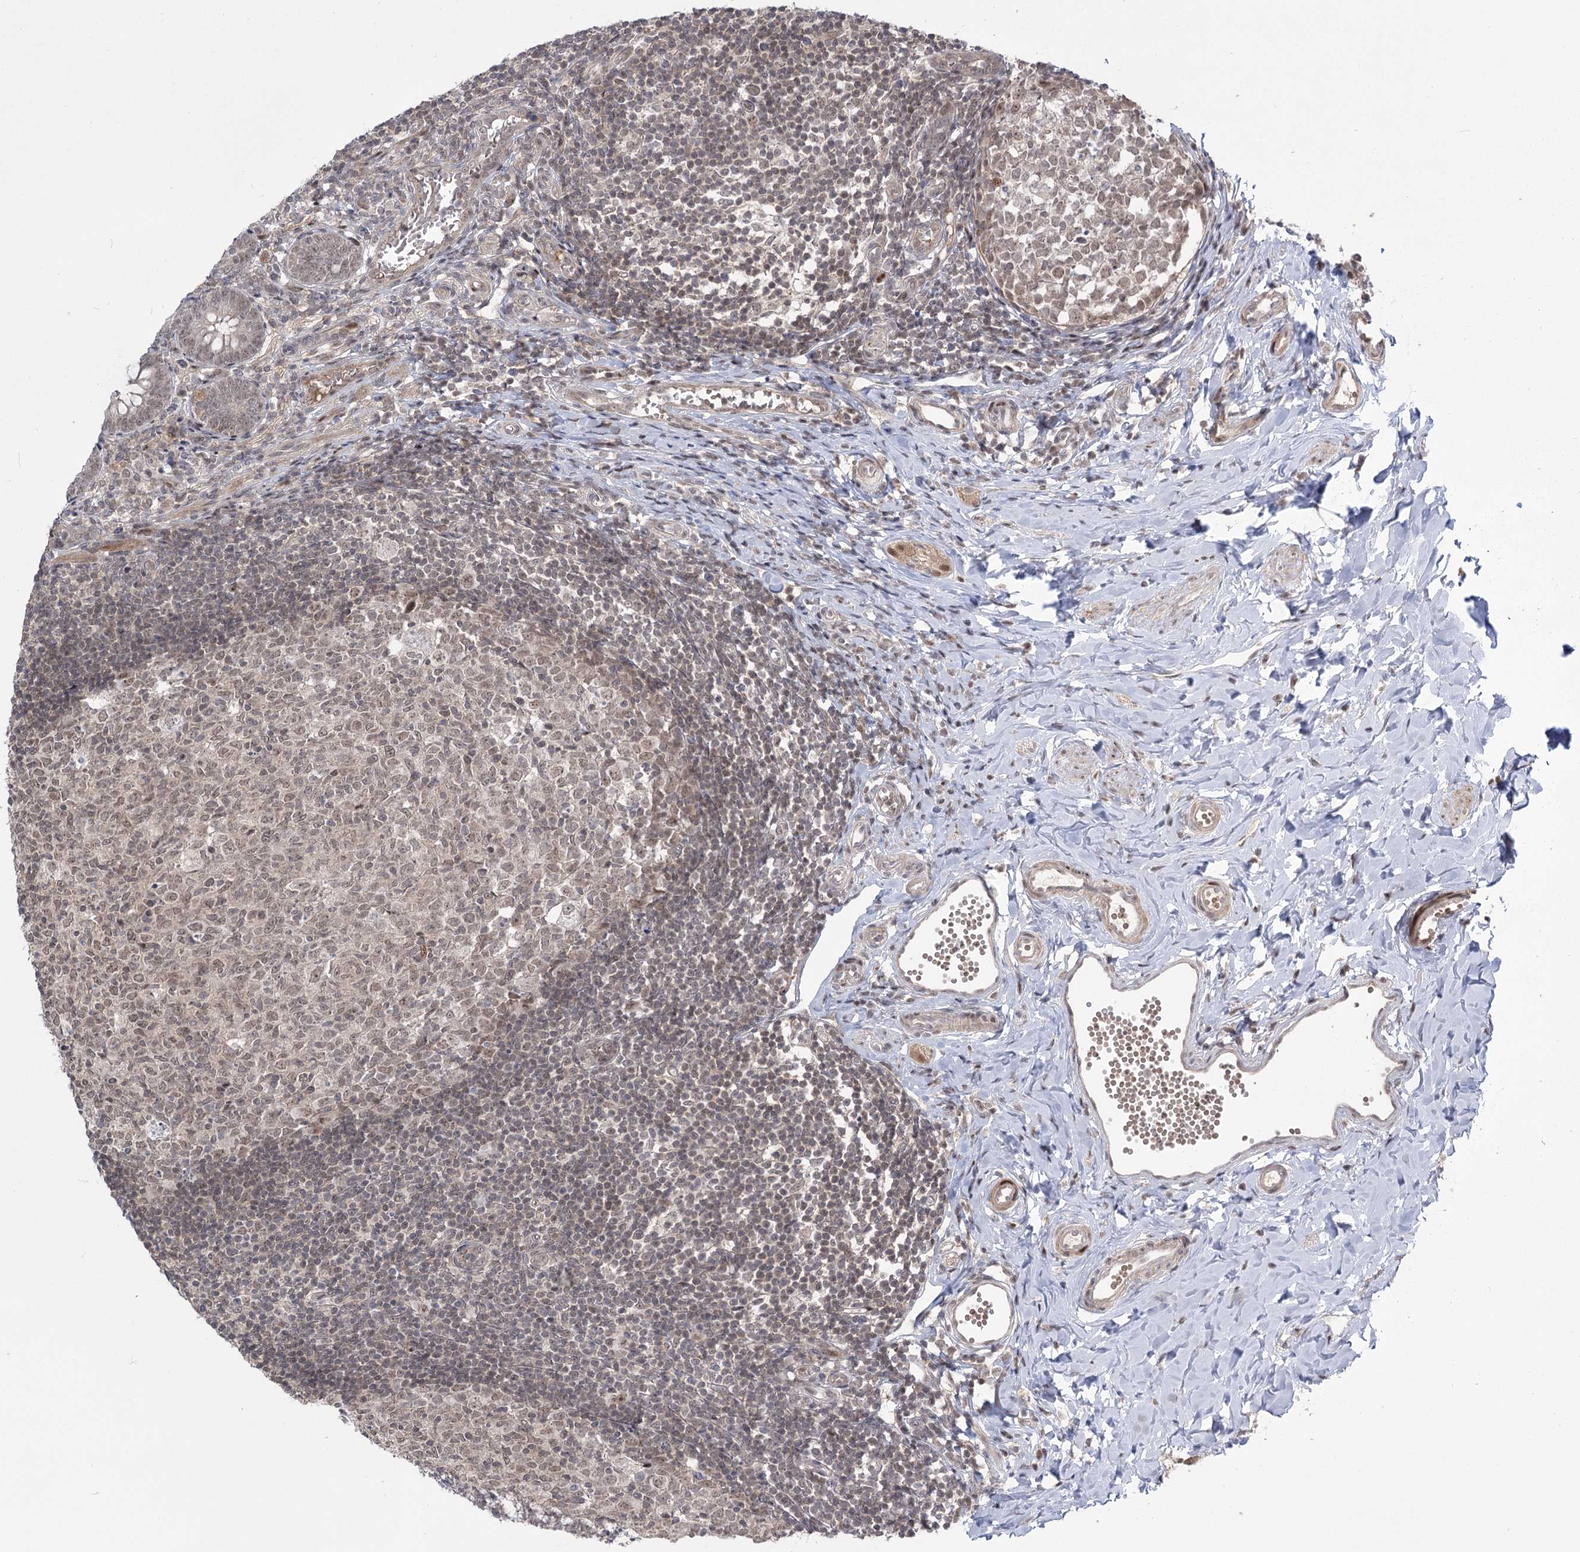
{"staining": {"intensity": "moderate", "quantity": "<25%", "location": "nuclear"}, "tissue": "appendix", "cell_type": "Glandular cells", "image_type": "normal", "snomed": [{"axis": "morphology", "description": "Normal tissue, NOS"}, {"axis": "topography", "description": "Appendix"}], "caption": "This is a histology image of IHC staining of unremarkable appendix, which shows moderate positivity in the nuclear of glandular cells.", "gene": "HELQ", "patient": {"sex": "male", "age": 14}}